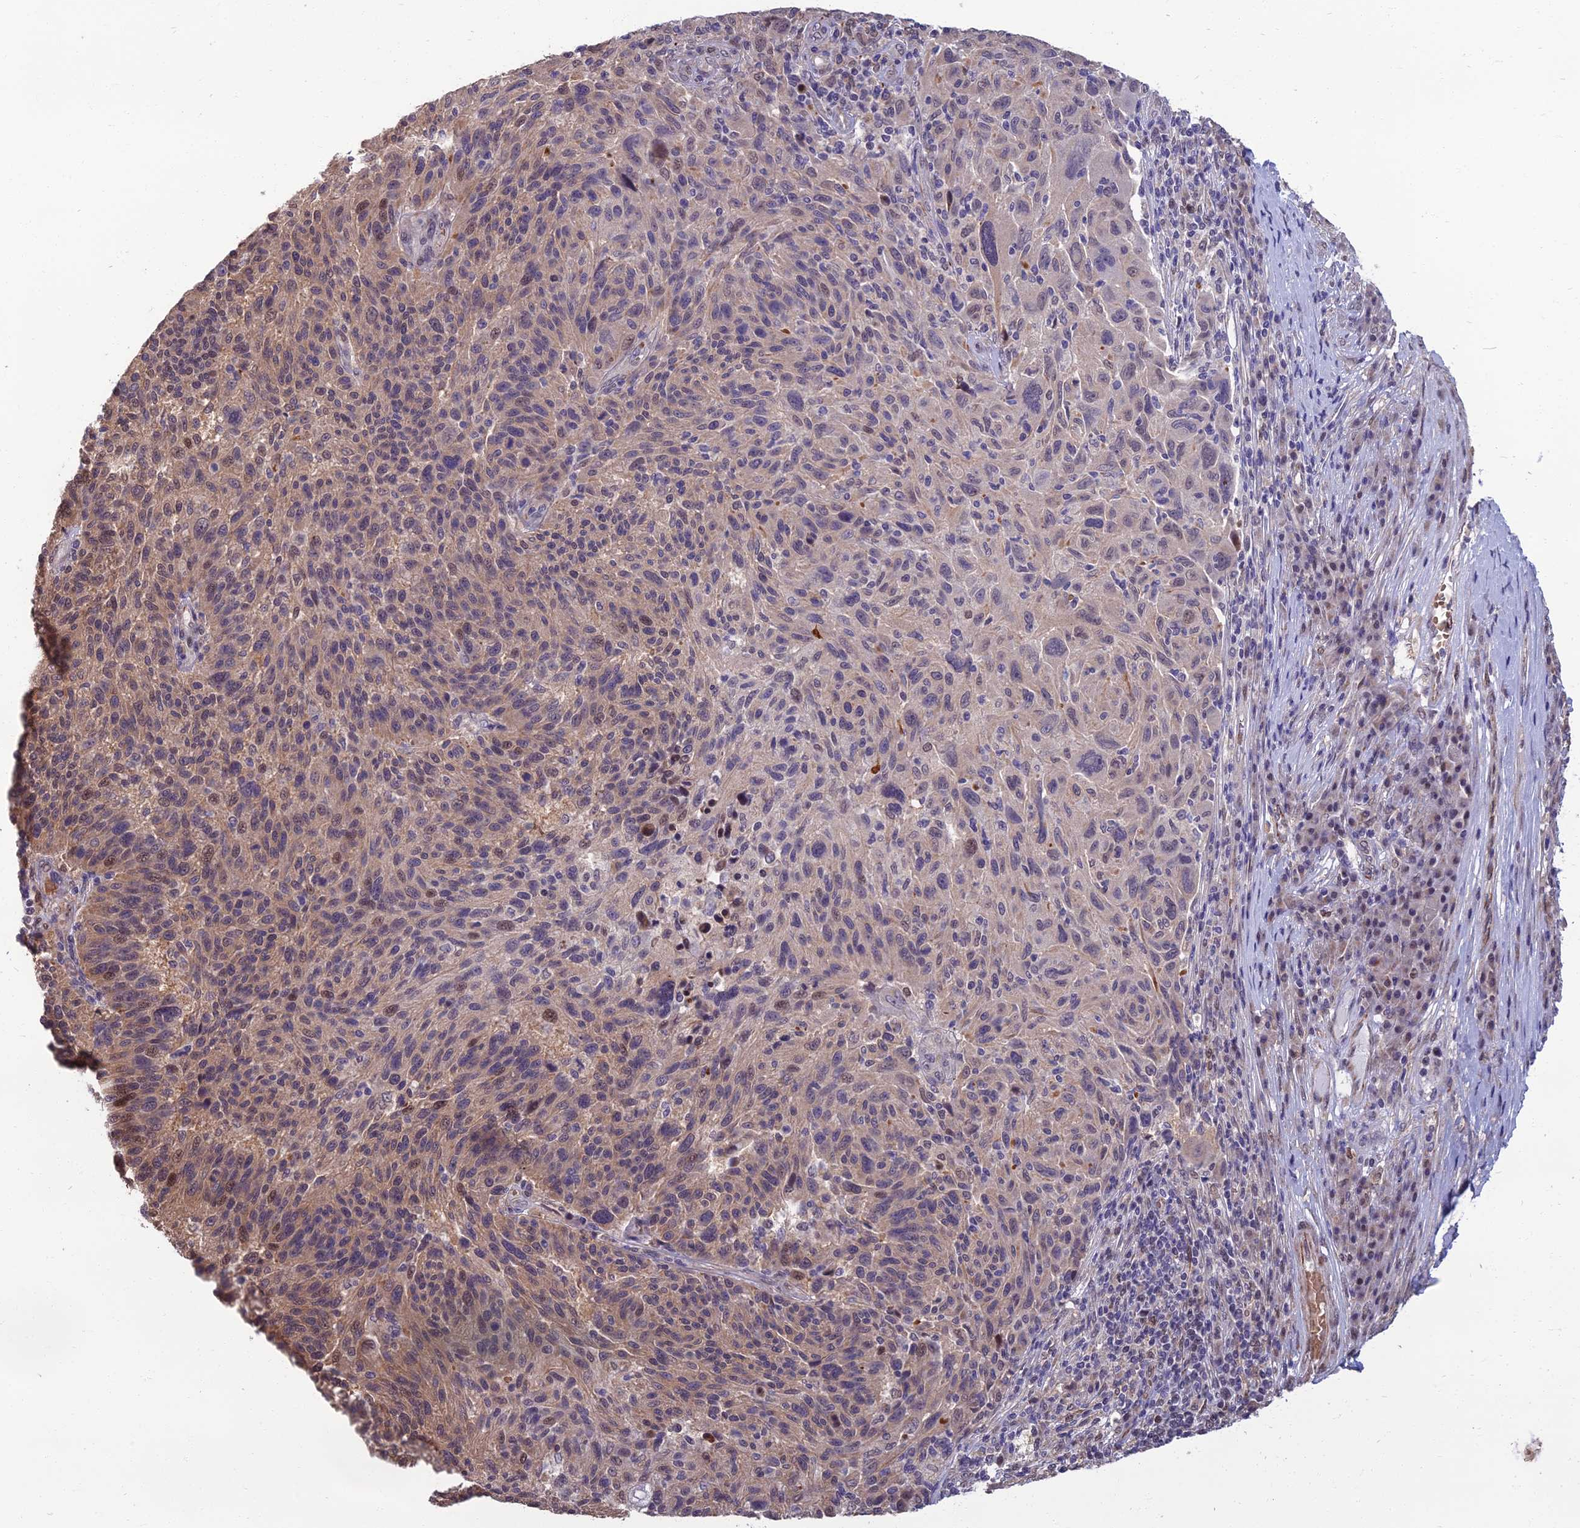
{"staining": {"intensity": "moderate", "quantity": "<25%", "location": "cytoplasmic/membranous,nuclear"}, "tissue": "melanoma", "cell_type": "Tumor cells", "image_type": "cancer", "snomed": [{"axis": "morphology", "description": "Malignant melanoma, NOS"}, {"axis": "topography", "description": "Skin"}], "caption": "Immunohistochemical staining of human malignant melanoma reveals low levels of moderate cytoplasmic/membranous and nuclear protein positivity in approximately <25% of tumor cells.", "gene": "NR4A3", "patient": {"sex": "male", "age": 53}}